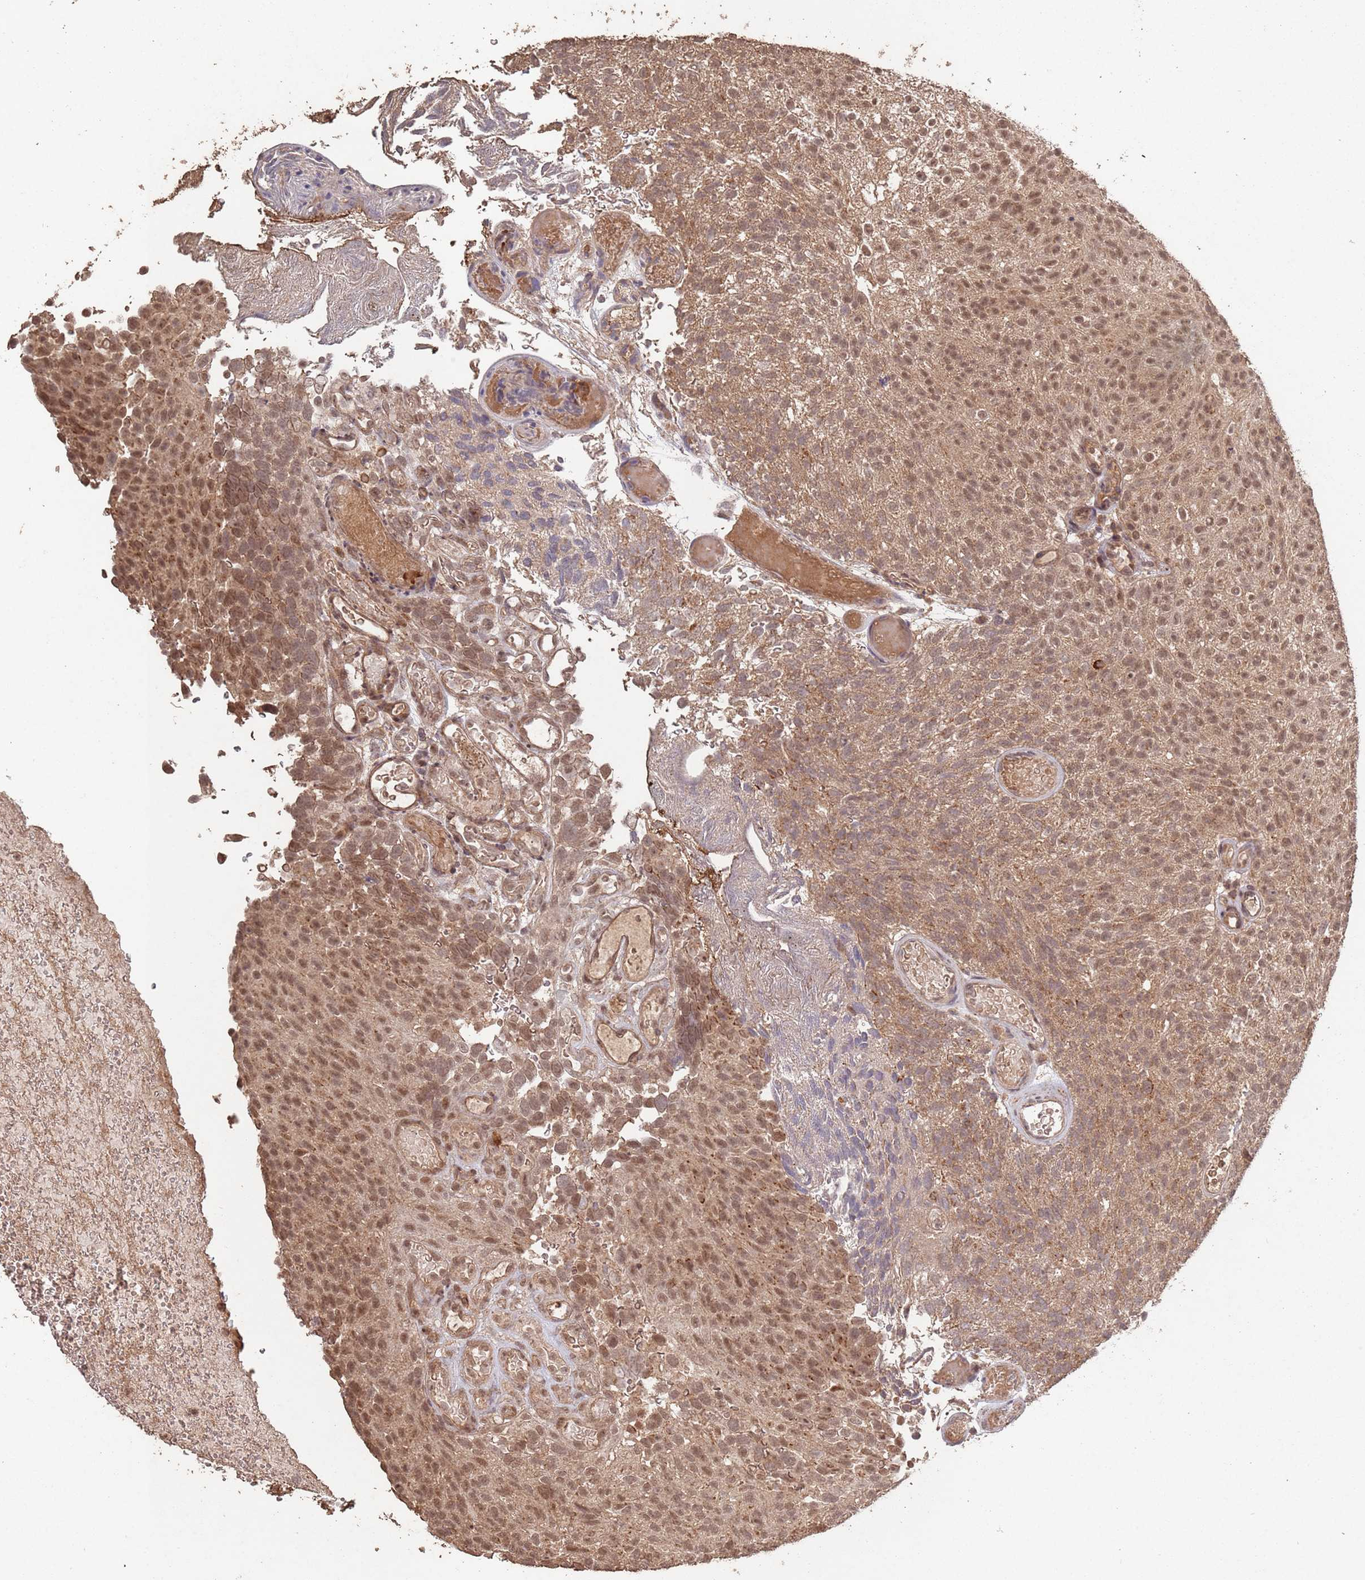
{"staining": {"intensity": "moderate", "quantity": ">75%", "location": "cytoplasmic/membranous,nuclear"}, "tissue": "urothelial cancer", "cell_type": "Tumor cells", "image_type": "cancer", "snomed": [{"axis": "morphology", "description": "Urothelial carcinoma, Low grade"}, {"axis": "topography", "description": "Urinary bladder"}], "caption": "Urothelial cancer stained with DAB (3,3'-diaminobenzidine) immunohistochemistry displays medium levels of moderate cytoplasmic/membranous and nuclear staining in about >75% of tumor cells. The staining is performed using DAB brown chromogen to label protein expression. The nuclei are counter-stained blue using hematoxylin.", "gene": "FRAT1", "patient": {"sex": "male", "age": 78}}